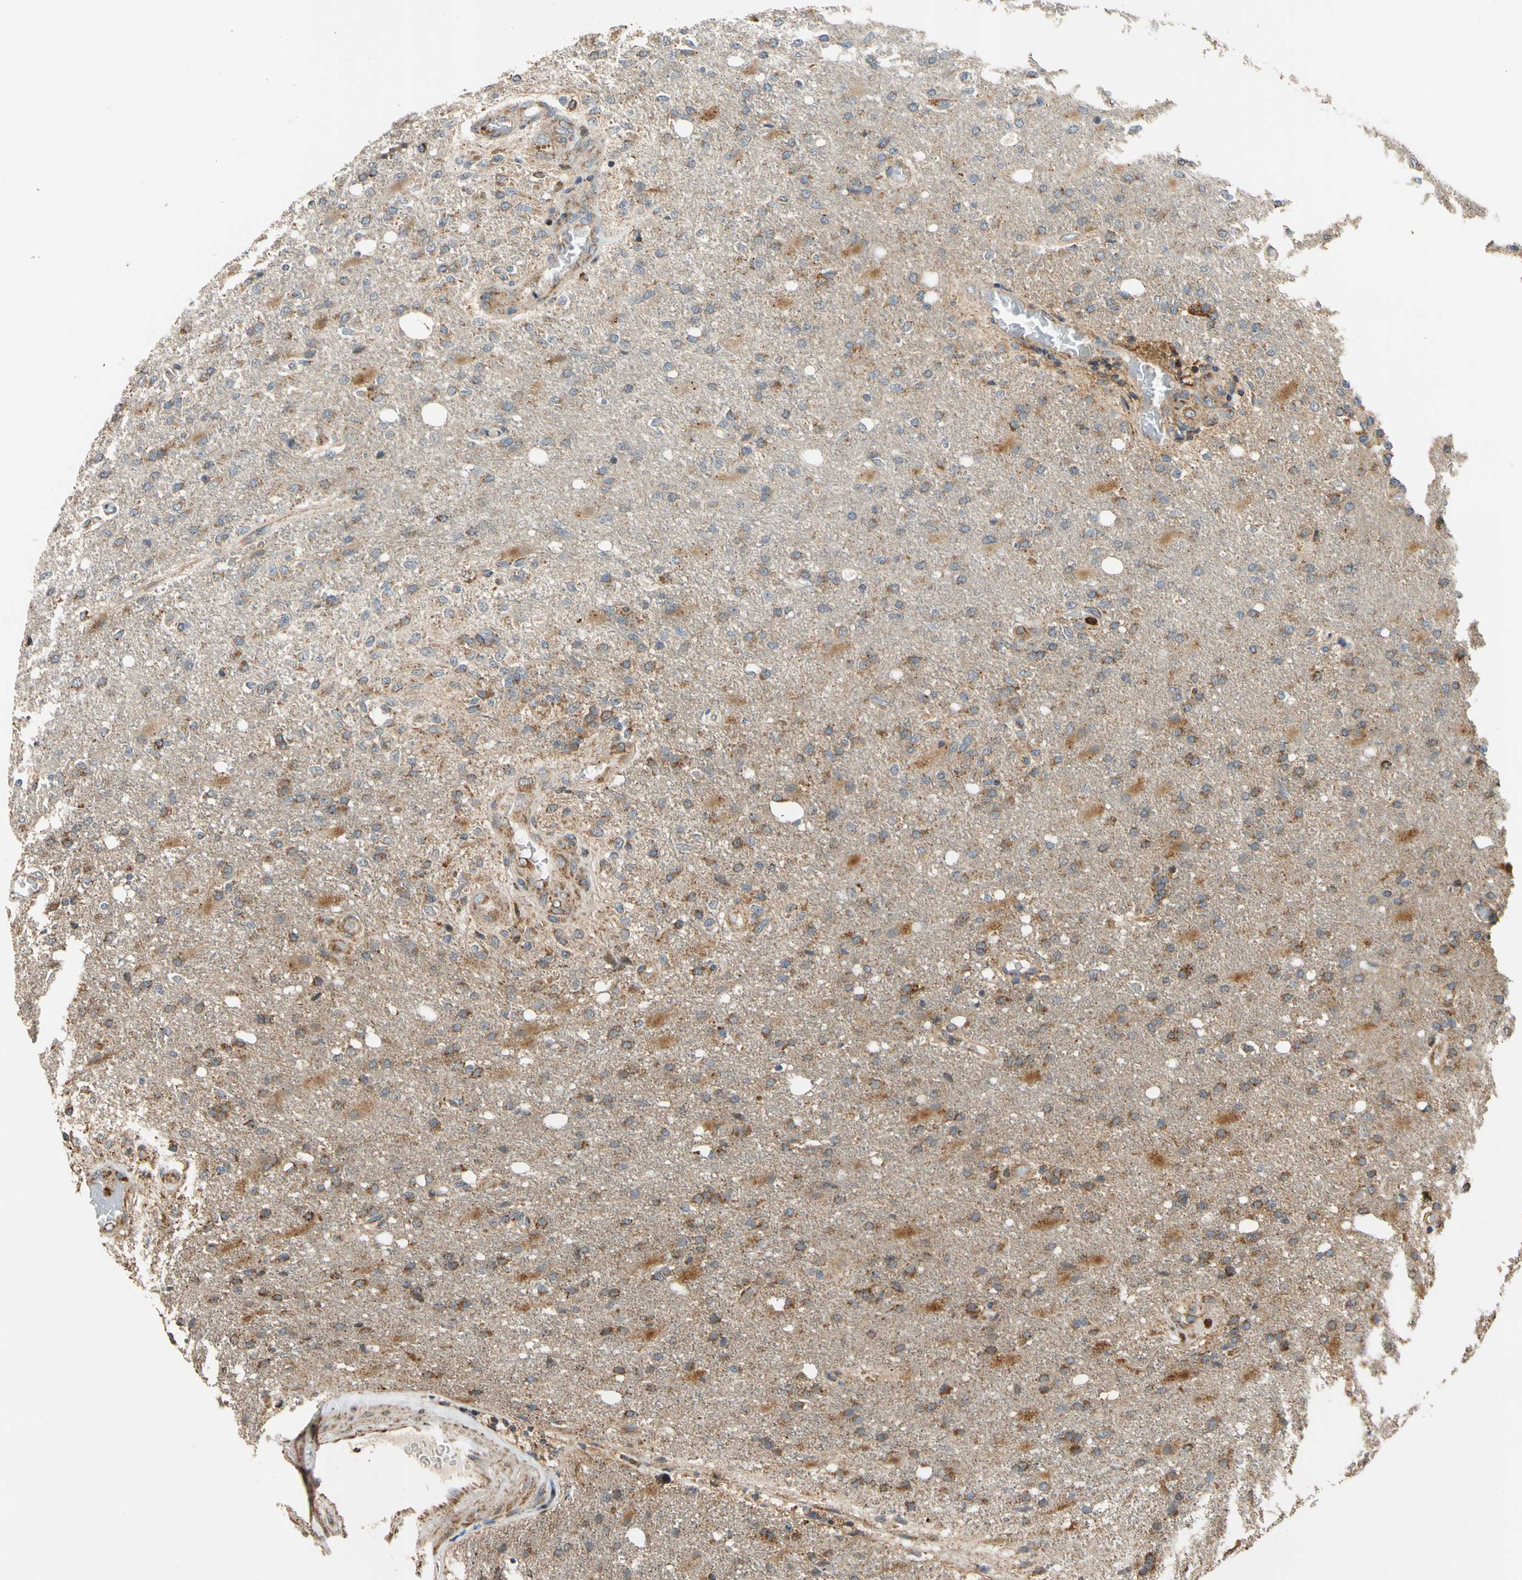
{"staining": {"intensity": "moderate", "quantity": ">75%", "location": "cytoplasmic/membranous"}, "tissue": "glioma", "cell_type": "Tumor cells", "image_type": "cancer", "snomed": [{"axis": "morphology", "description": "Normal tissue, NOS"}, {"axis": "morphology", "description": "Glioma, malignant, High grade"}, {"axis": "topography", "description": "Cerebral cortex"}], "caption": "Immunohistochemistry micrograph of neoplastic tissue: malignant high-grade glioma stained using IHC demonstrates medium levels of moderate protein expression localized specifically in the cytoplasmic/membranous of tumor cells, appearing as a cytoplasmic/membranous brown color.", "gene": "IP6K2", "patient": {"sex": "male", "age": 77}}